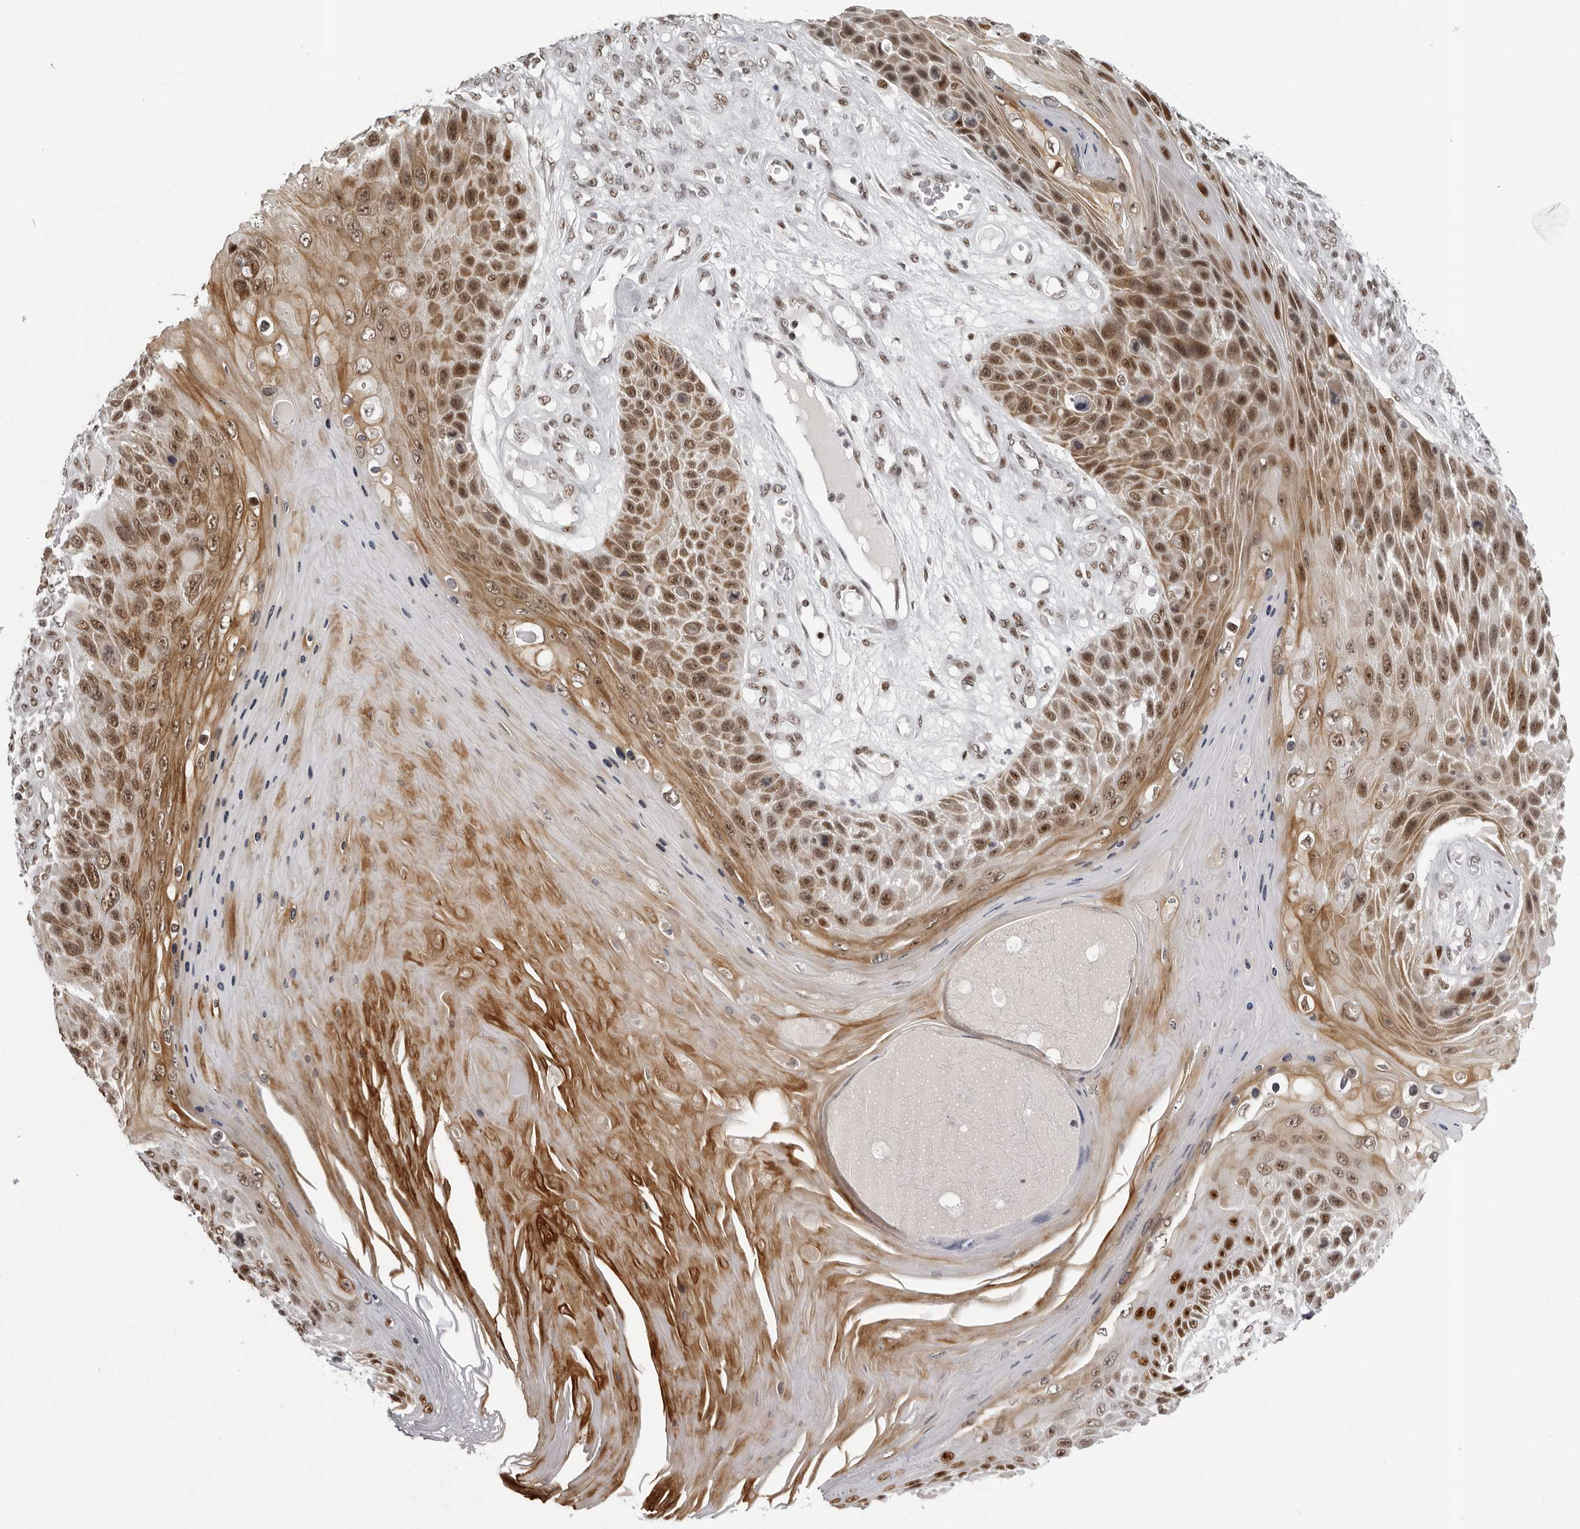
{"staining": {"intensity": "strong", "quantity": ">75%", "location": "cytoplasmic/membranous,nuclear"}, "tissue": "skin cancer", "cell_type": "Tumor cells", "image_type": "cancer", "snomed": [{"axis": "morphology", "description": "Squamous cell carcinoma, NOS"}, {"axis": "topography", "description": "Skin"}], "caption": "The micrograph exhibits a brown stain indicating the presence of a protein in the cytoplasmic/membranous and nuclear of tumor cells in skin cancer.", "gene": "HEXIM2", "patient": {"sex": "female", "age": 88}}